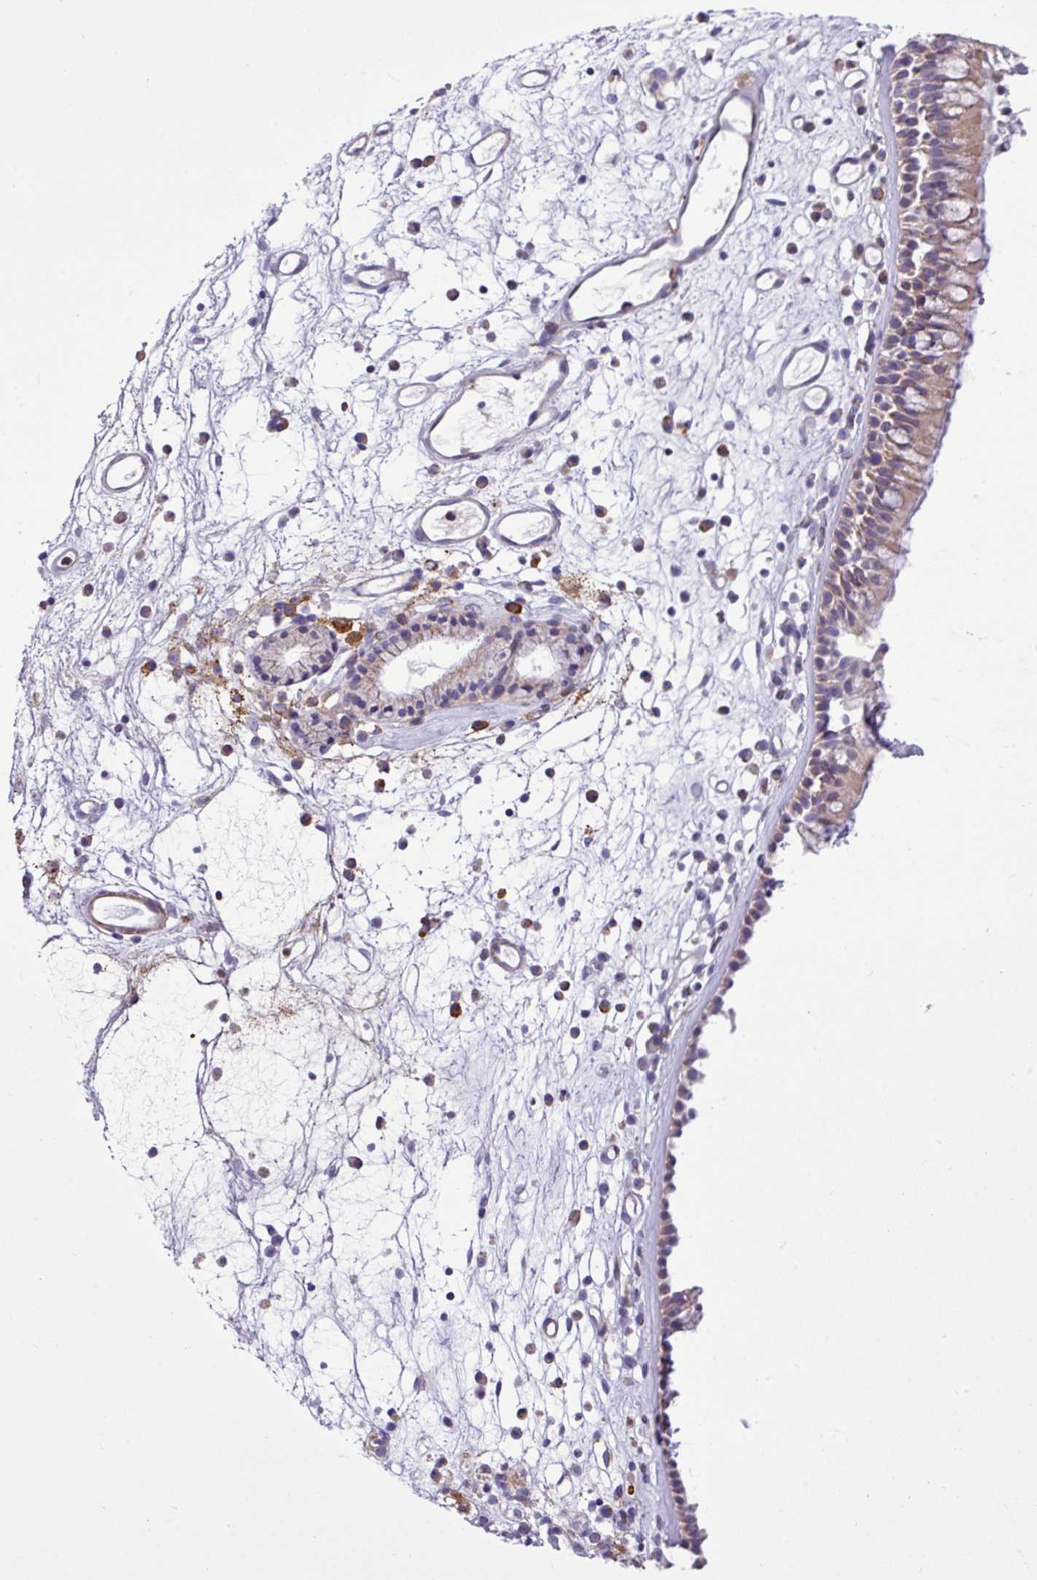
{"staining": {"intensity": "weak", "quantity": "25%-75%", "location": "cytoplasmic/membranous"}, "tissue": "nasopharynx", "cell_type": "Respiratory epithelial cells", "image_type": "normal", "snomed": [{"axis": "morphology", "description": "Normal tissue, NOS"}, {"axis": "topography", "description": "Nasopharynx"}], "caption": "An immunohistochemistry micrograph of unremarkable tissue is shown. Protein staining in brown labels weak cytoplasmic/membranous positivity in nasopharynx within respiratory epithelial cells.", "gene": "ZSCAN5A", "patient": {"sex": "male", "age": 63}}